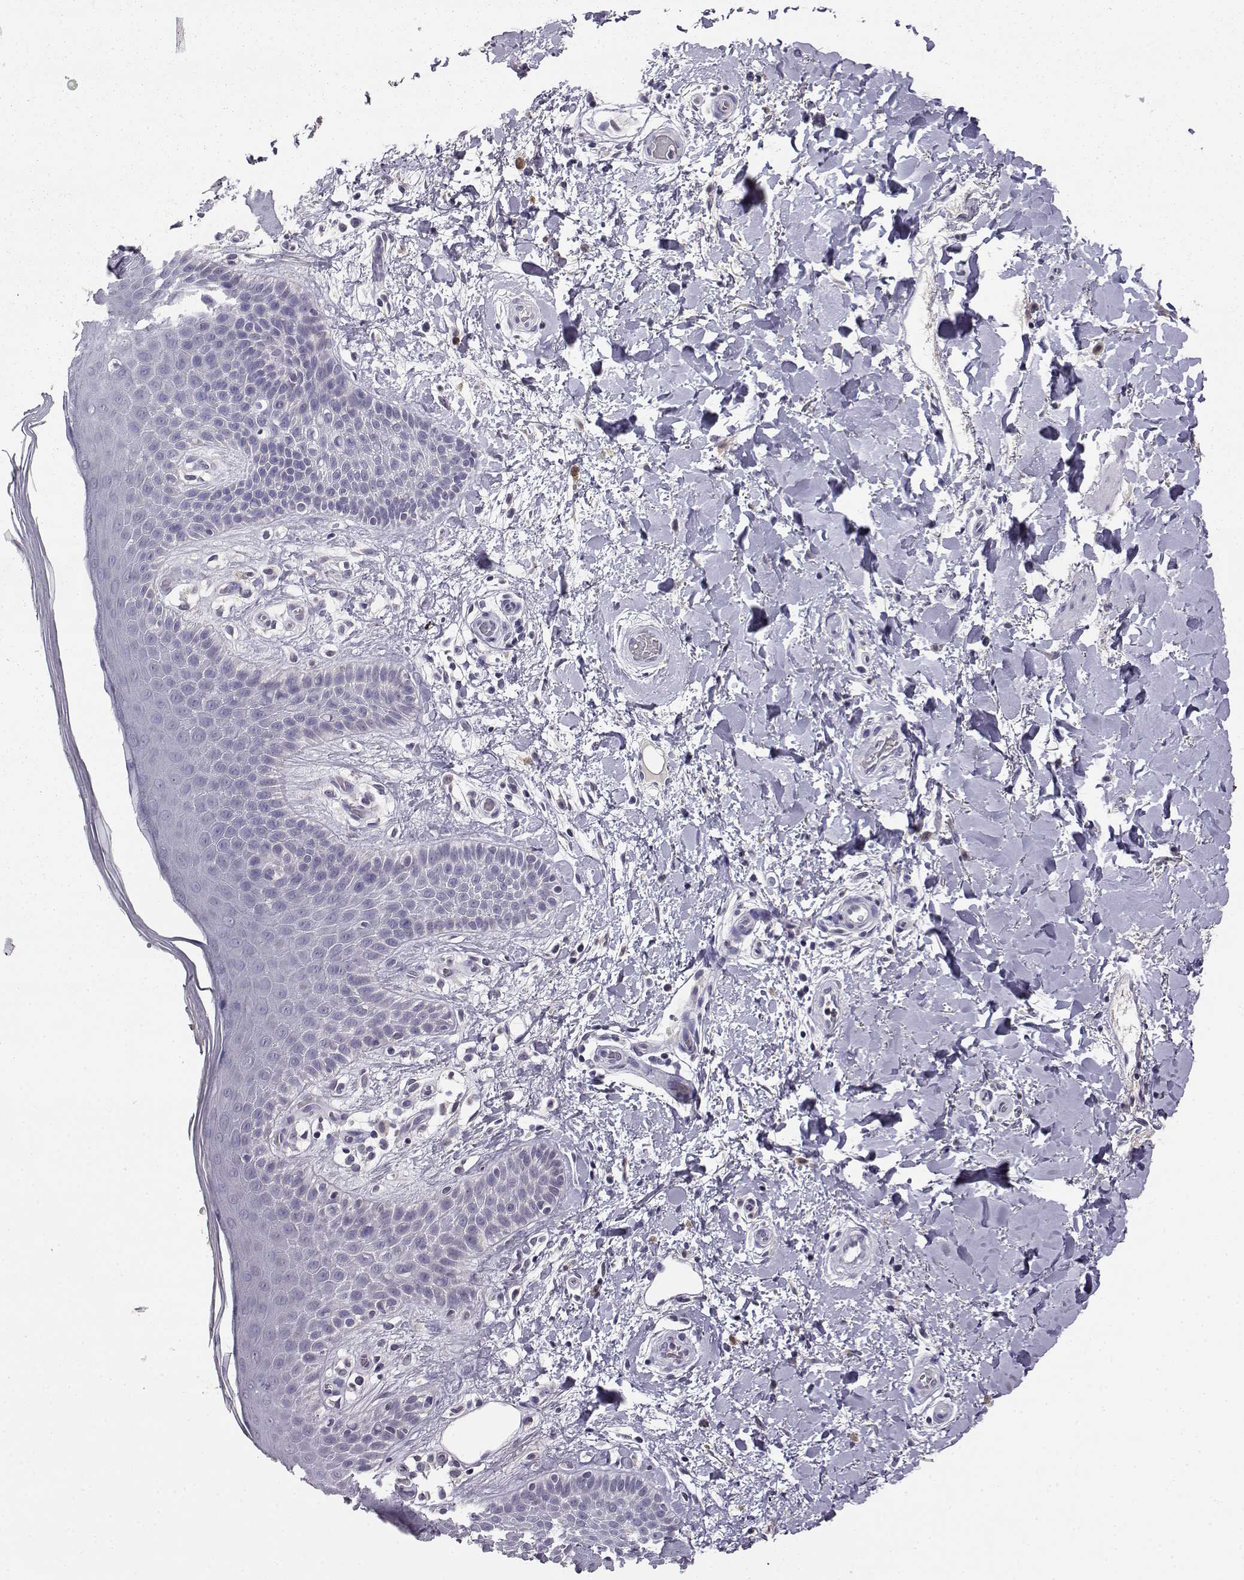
{"staining": {"intensity": "negative", "quantity": "none", "location": "none"}, "tissue": "skin", "cell_type": "Epidermal cells", "image_type": "normal", "snomed": [{"axis": "morphology", "description": "Normal tissue, NOS"}, {"axis": "topography", "description": "Anal"}], "caption": "High magnification brightfield microscopy of unremarkable skin stained with DAB (3,3'-diaminobenzidine) (brown) and counterstained with hematoxylin (blue): epidermal cells show no significant expression. (Stains: DAB immunohistochemistry with hematoxylin counter stain, Microscopy: brightfield microscopy at high magnification).", "gene": "AKR1B1", "patient": {"sex": "male", "age": 36}}